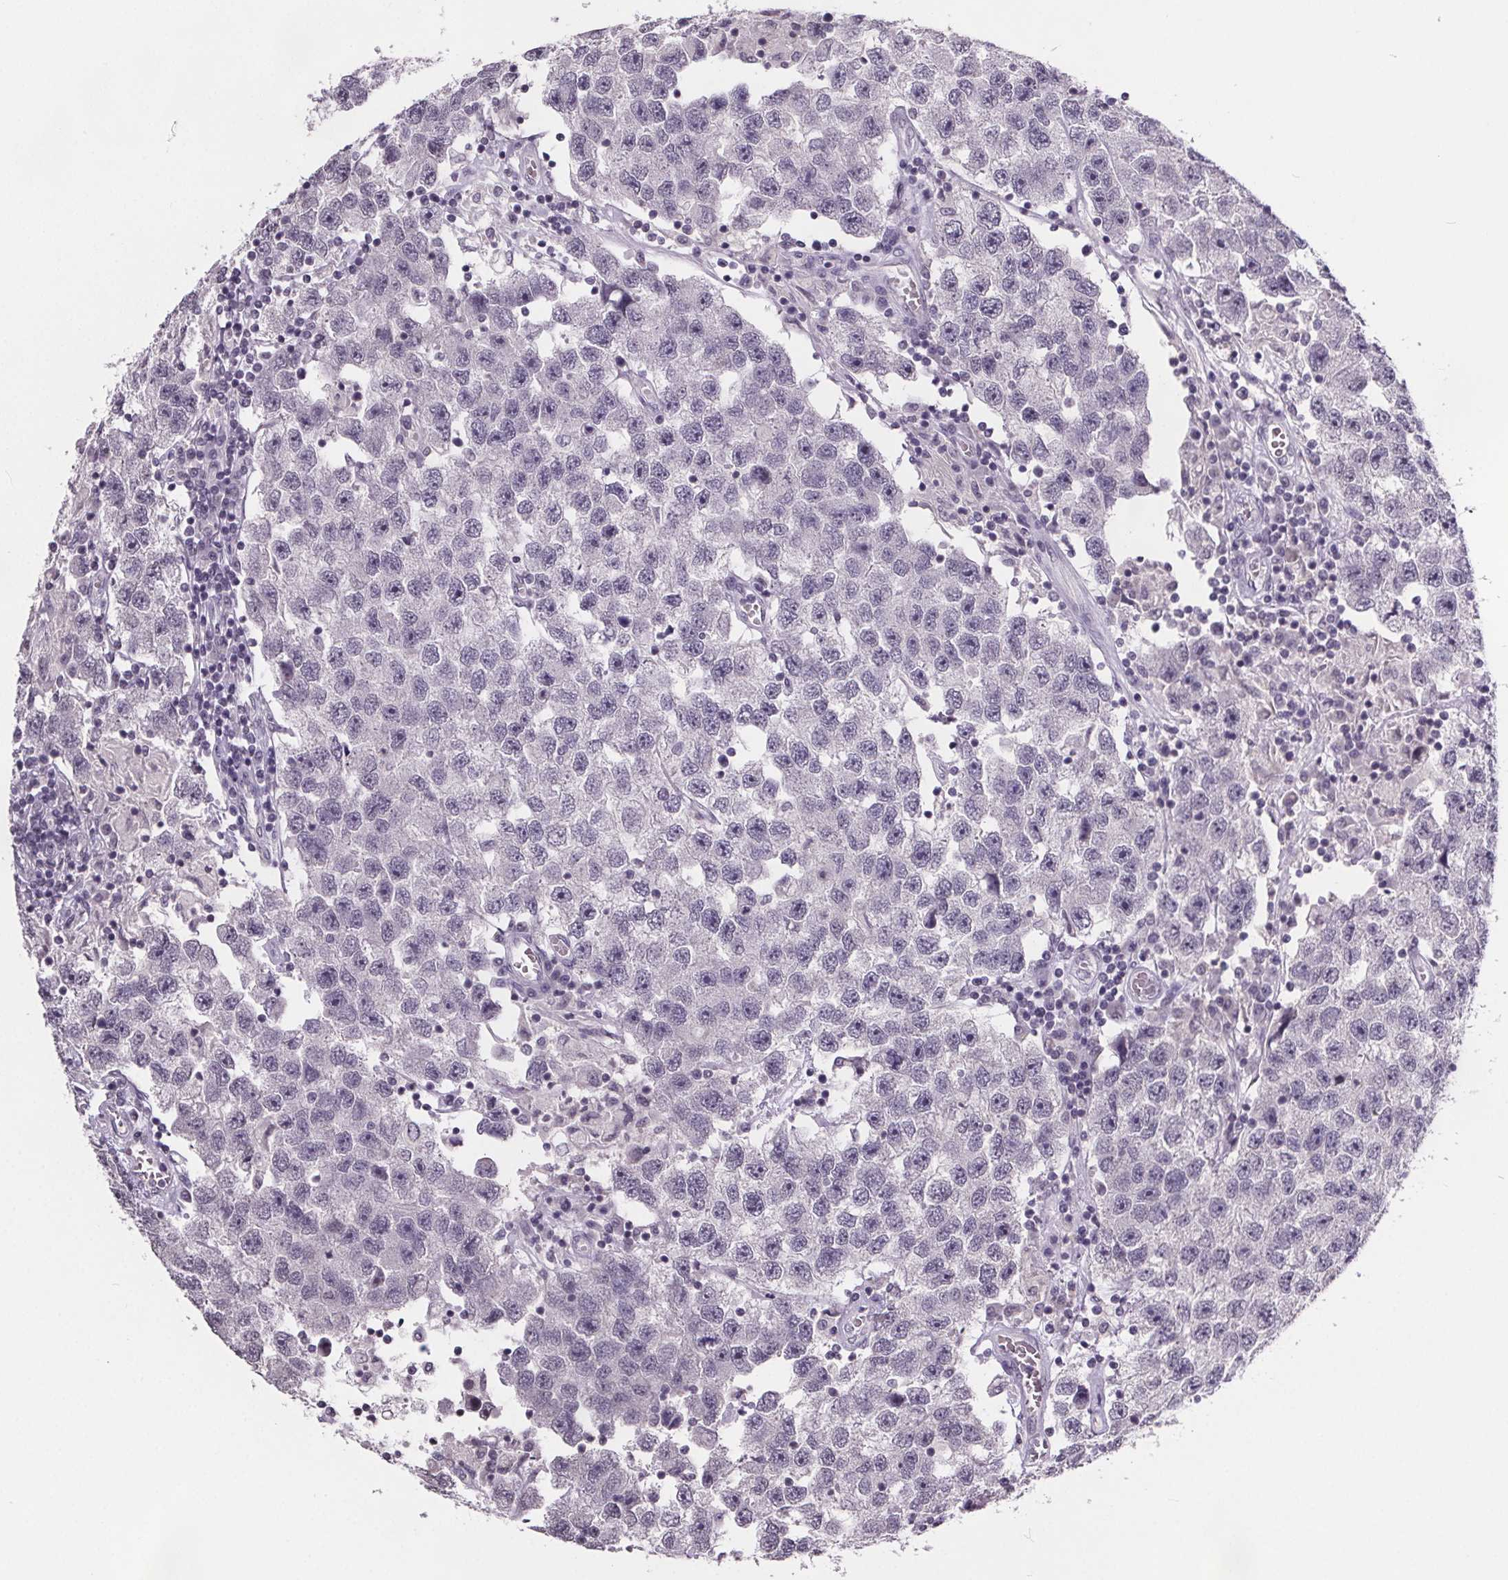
{"staining": {"intensity": "negative", "quantity": "none", "location": "none"}, "tissue": "testis cancer", "cell_type": "Tumor cells", "image_type": "cancer", "snomed": [{"axis": "morphology", "description": "Seminoma, NOS"}, {"axis": "topography", "description": "Testis"}], "caption": "Tumor cells show no significant protein positivity in testis seminoma.", "gene": "NKX6-1", "patient": {"sex": "male", "age": 26}}